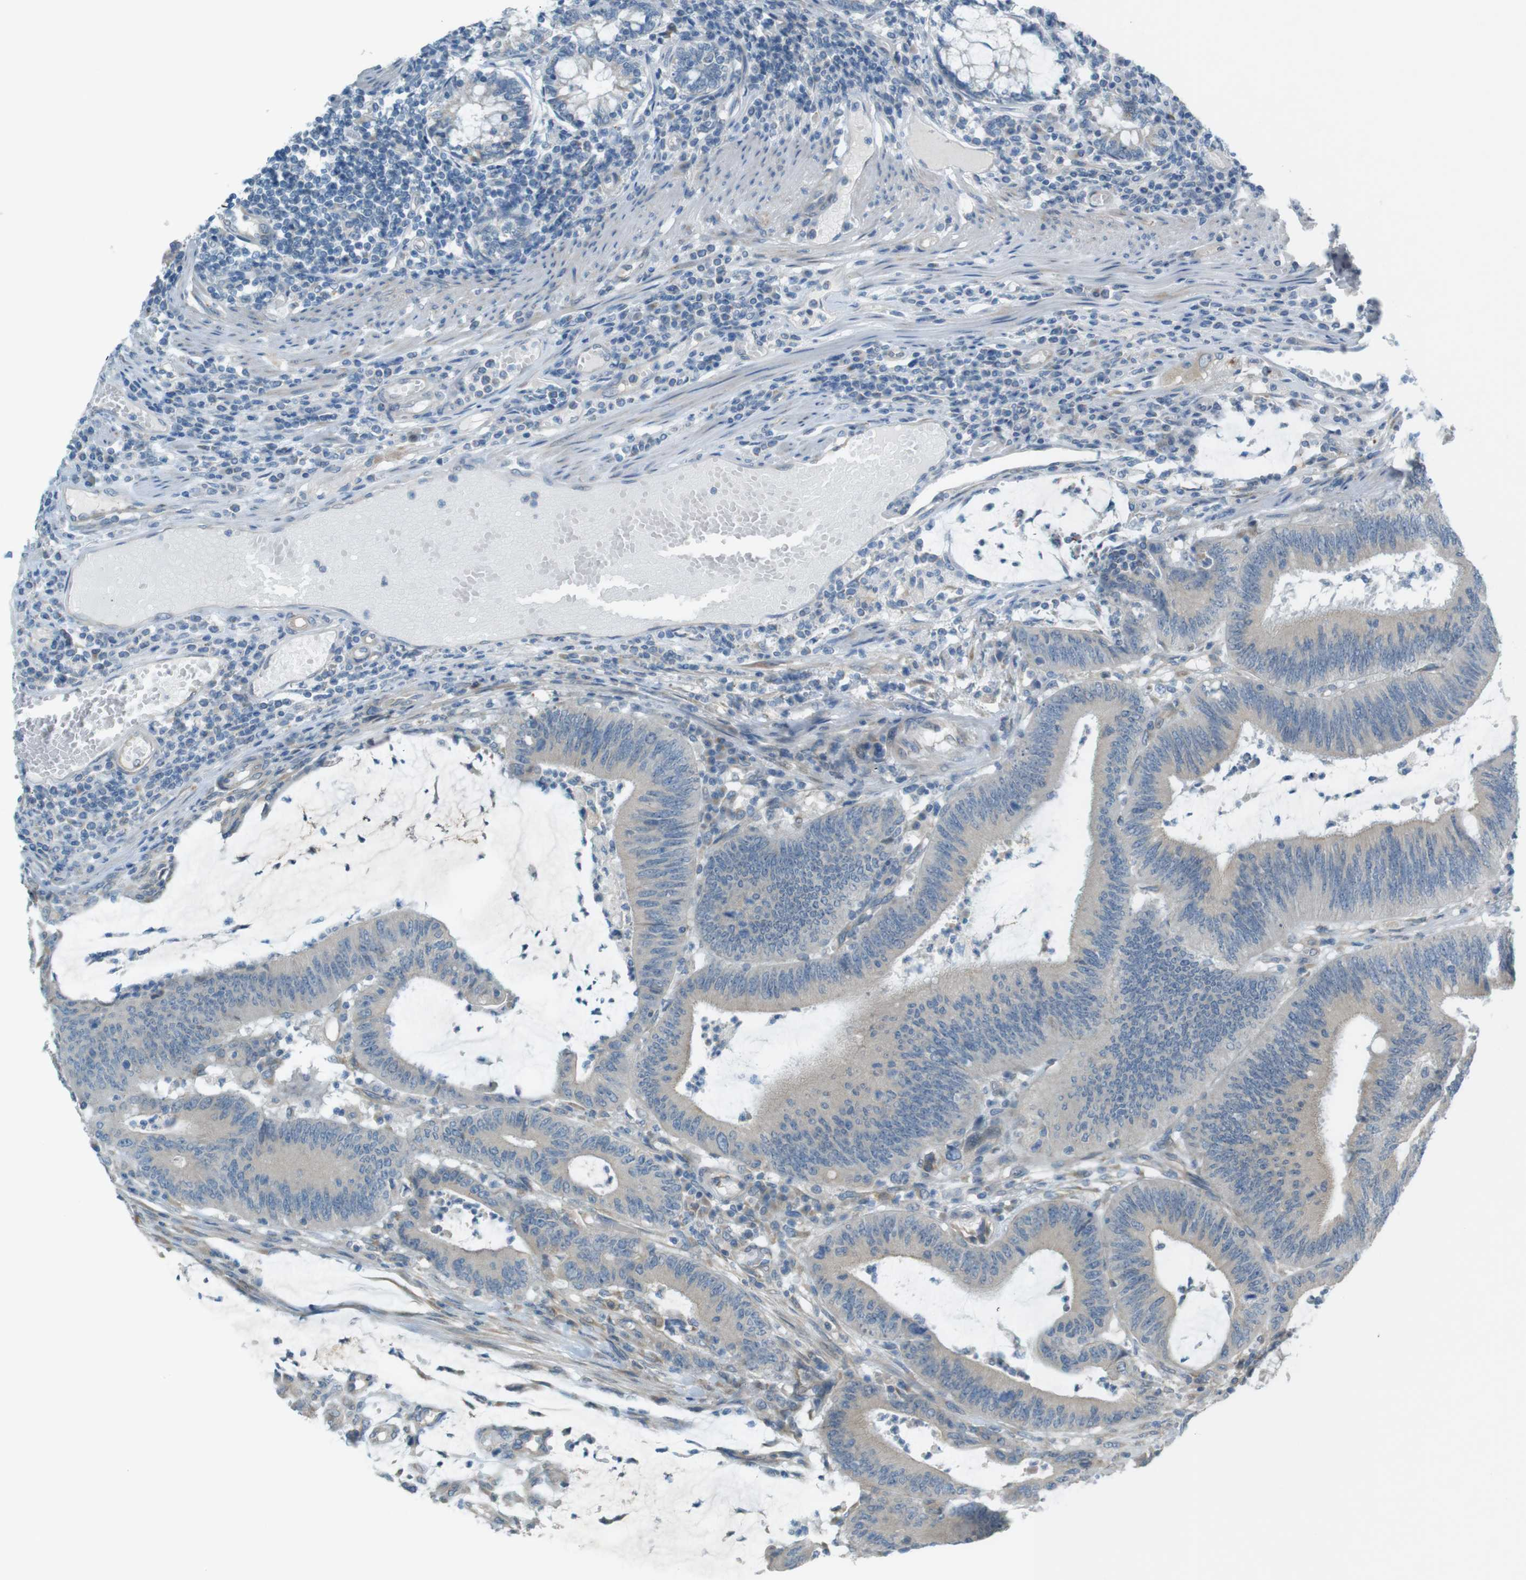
{"staining": {"intensity": "negative", "quantity": "none", "location": "none"}, "tissue": "colorectal cancer", "cell_type": "Tumor cells", "image_type": "cancer", "snomed": [{"axis": "morphology", "description": "Adenocarcinoma, NOS"}, {"axis": "topography", "description": "Rectum"}], "caption": "The micrograph demonstrates no staining of tumor cells in adenocarcinoma (colorectal).", "gene": "TMEM41B", "patient": {"sex": "female", "age": 66}}